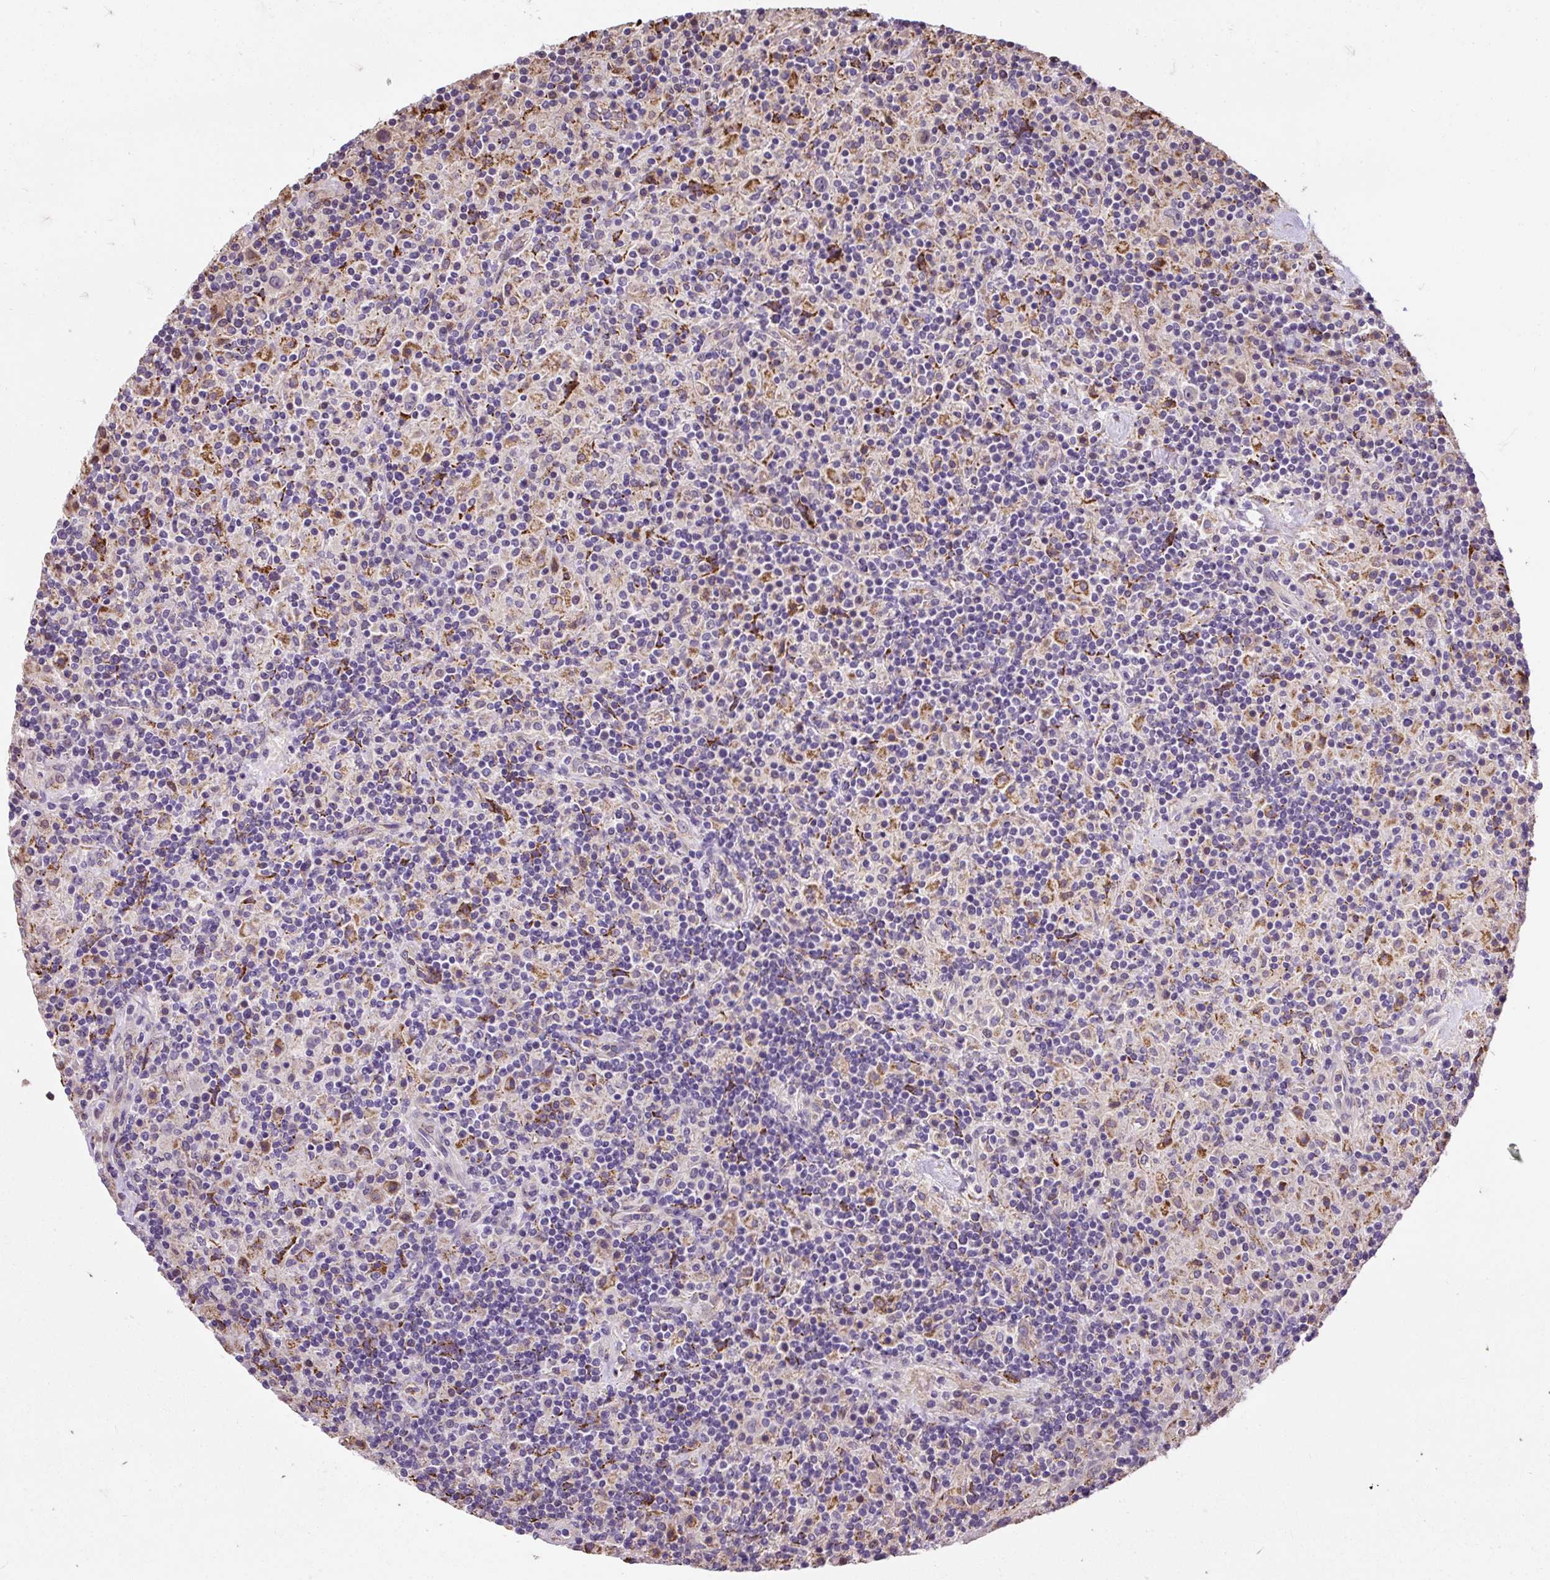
{"staining": {"intensity": "negative", "quantity": "none", "location": "none"}, "tissue": "lymphoma", "cell_type": "Tumor cells", "image_type": "cancer", "snomed": [{"axis": "morphology", "description": "Hodgkin's disease, NOS"}, {"axis": "topography", "description": "Lymph node"}], "caption": "An IHC photomicrograph of lymphoma is shown. There is no staining in tumor cells of lymphoma.", "gene": "PUS7L", "patient": {"sex": "male", "age": 70}}